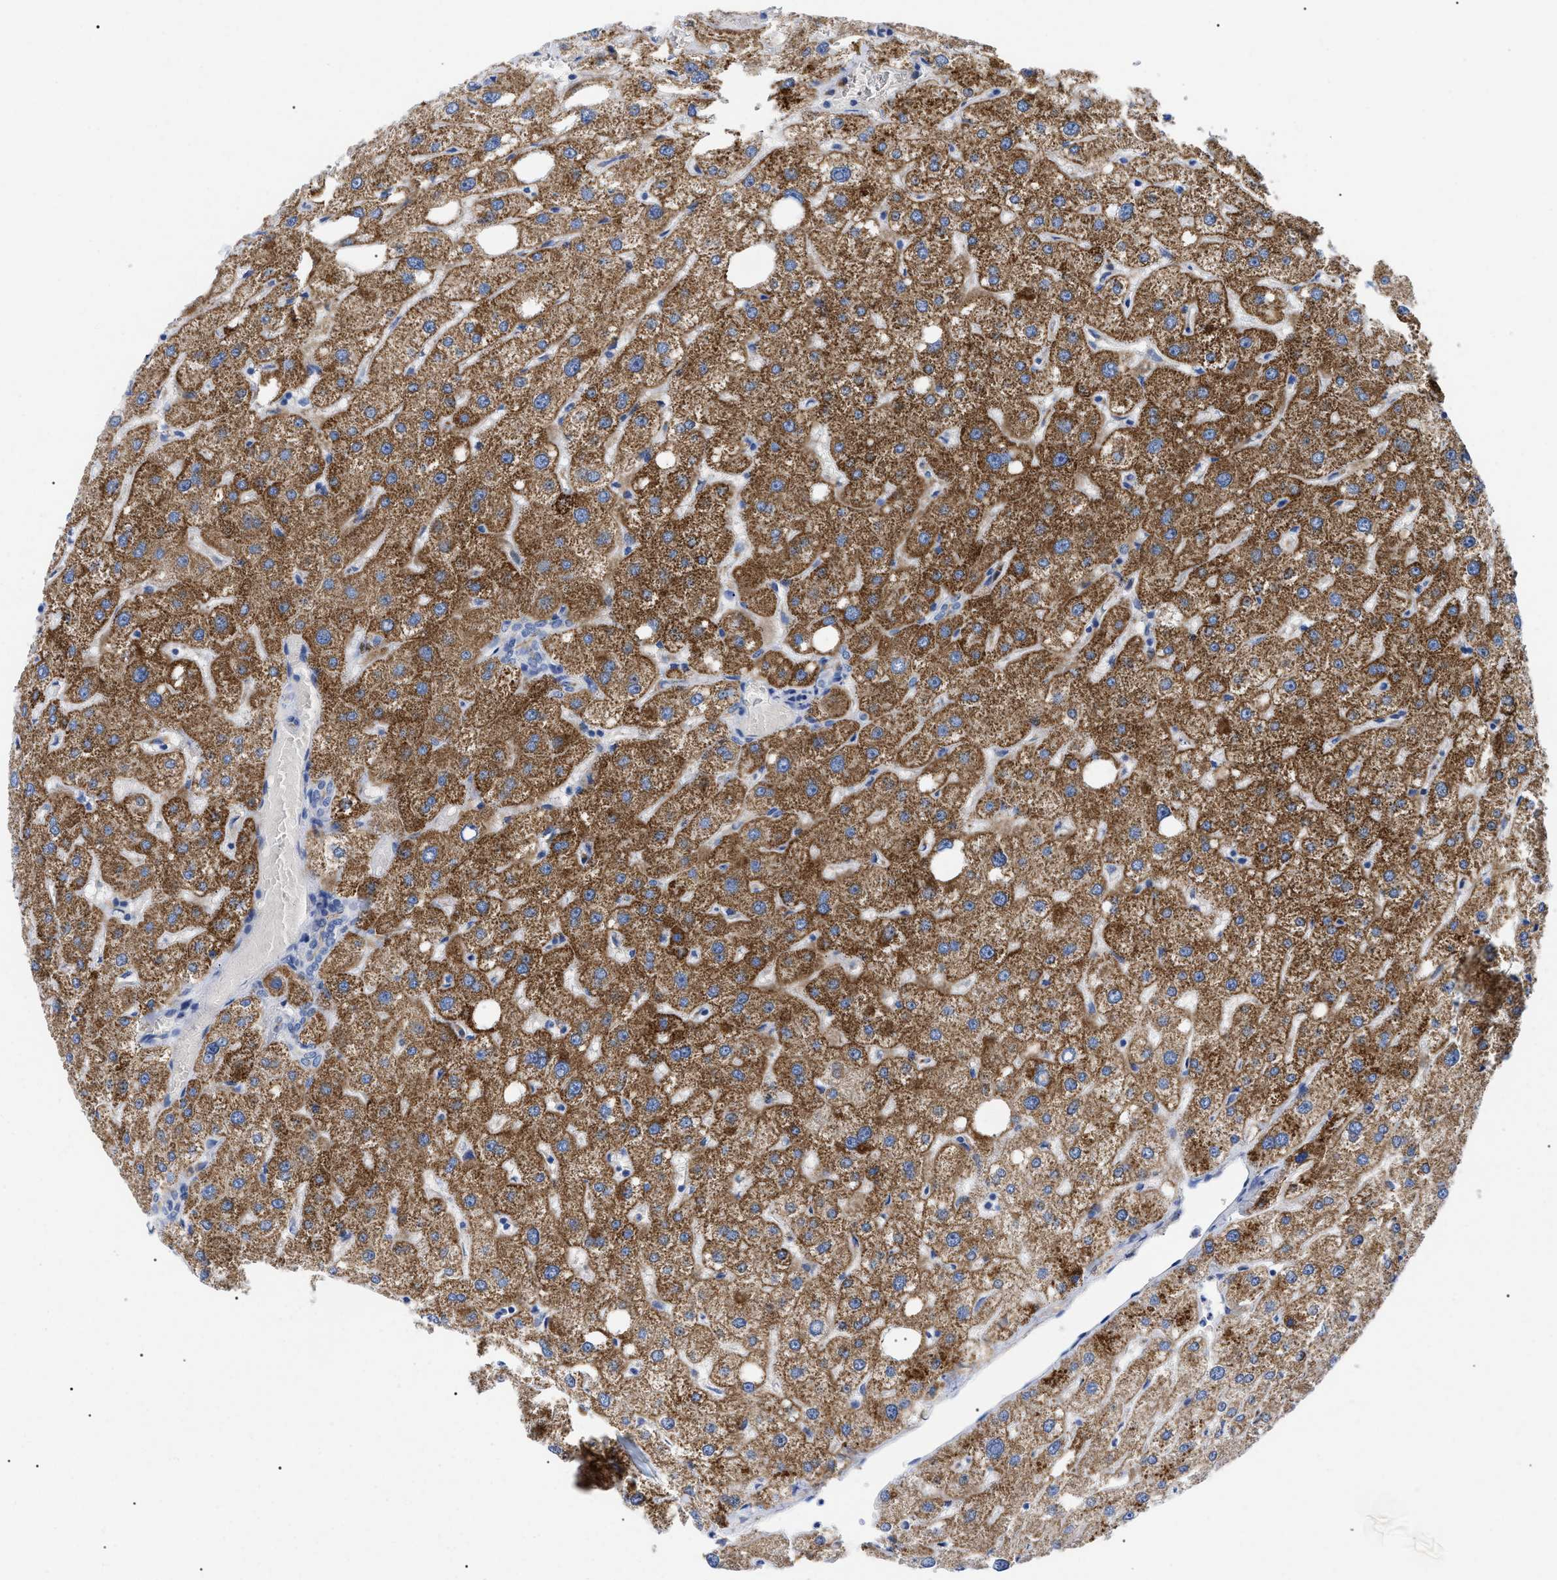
{"staining": {"intensity": "negative", "quantity": "none", "location": "none"}, "tissue": "liver", "cell_type": "Cholangiocytes", "image_type": "normal", "snomed": [{"axis": "morphology", "description": "Normal tissue, NOS"}, {"axis": "topography", "description": "Liver"}], "caption": "High power microscopy image of an IHC photomicrograph of benign liver, revealing no significant staining in cholangiocytes.", "gene": "ACKR1", "patient": {"sex": "male", "age": 73}}